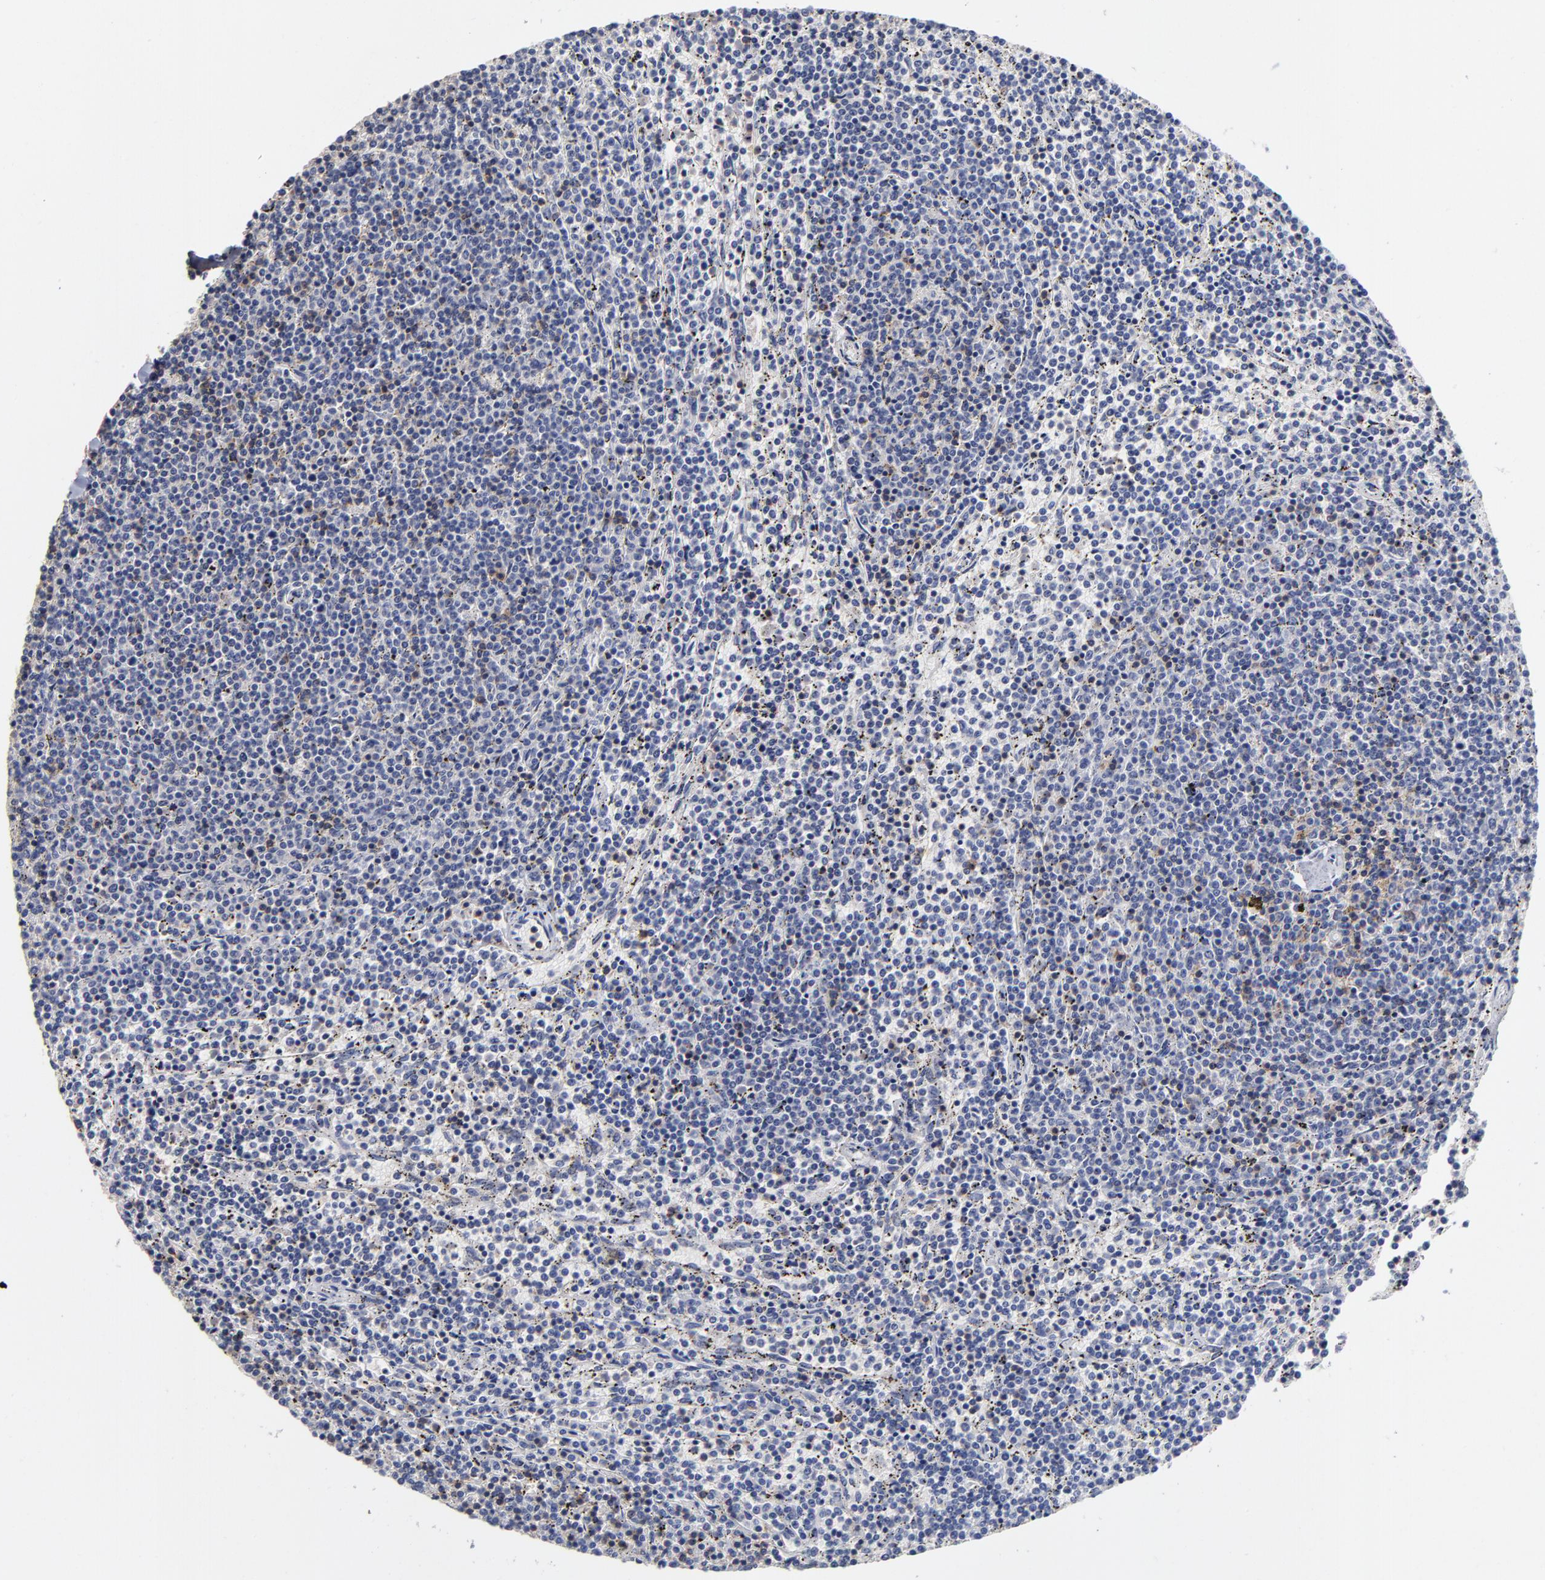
{"staining": {"intensity": "negative", "quantity": "none", "location": "none"}, "tissue": "lymphoma", "cell_type": "Tumor cells", "image_type": "cancer", "snomed": [{"axis": "morphology", "description": "Malignant lymphoma, non-Hodgkin's type, Low grade"}, {"axis": "topography", "description": "Spleen"}], "caption": "A micrograph of low-grade malignant lymphoma, non-Hodgkin's type stained for a protein displays no brown staining in tumor cells.", "gene": "TRAT1", "patient": {"sex": "female", "age": 50}}